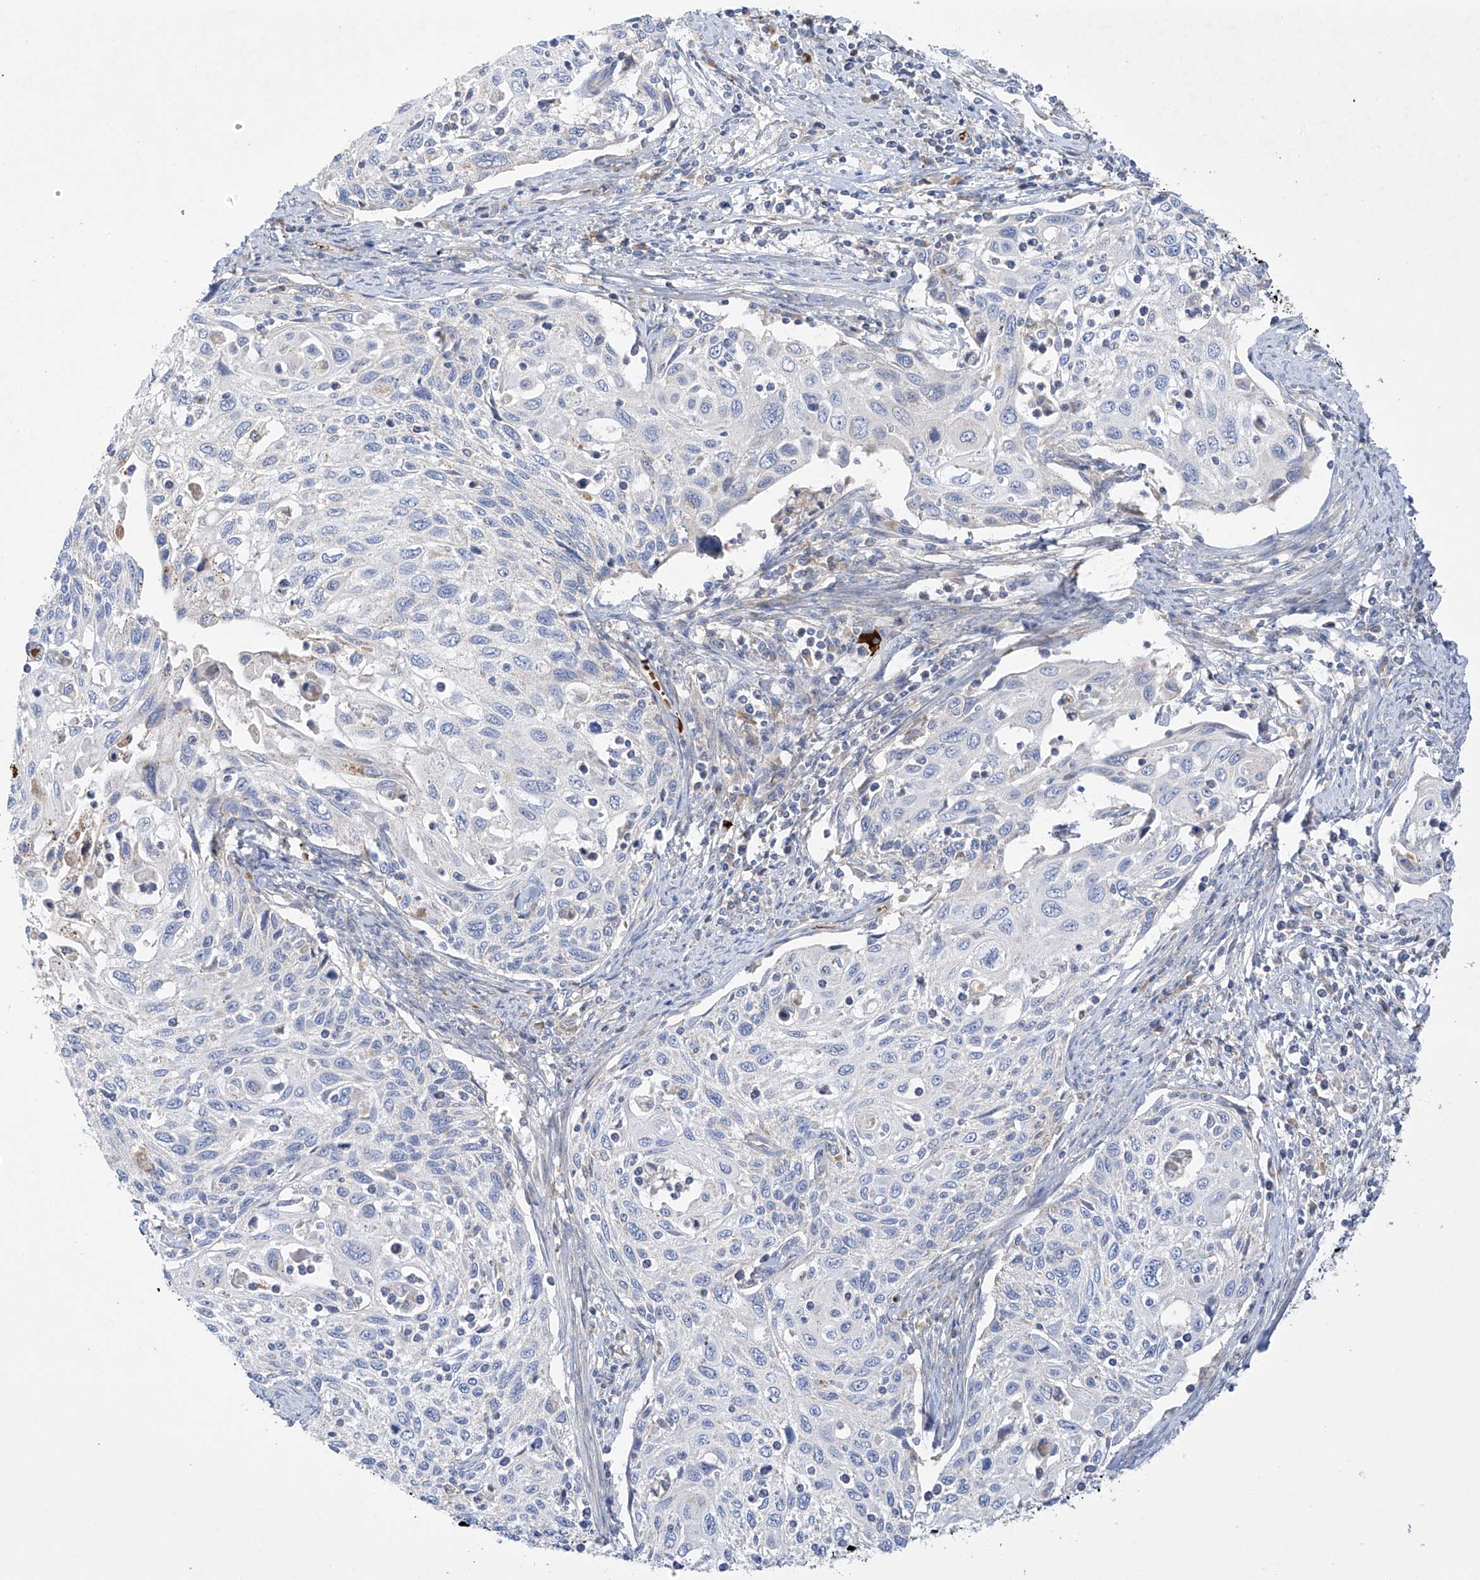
{"staining": {"intensity": "negative", "quantity": "none", "location": "none"}, "tissue": "cervical cancer", "cell_type": "Tumor cells", "image_type": "cancer", "snomed": [{"axis": "morphology", "description": "Squamous cell carcinoma, NOS"}, {"axis": "topography", "description": "Cervix"}], "caption": "Immunohistochemistry photomicrograph of cervical squamous cell carcinoma stained for a protein (brown), which demonstrates no positivity in tumor cells.", "gene": "METTL18", "patient": {"sex": "female", "age": 70}}